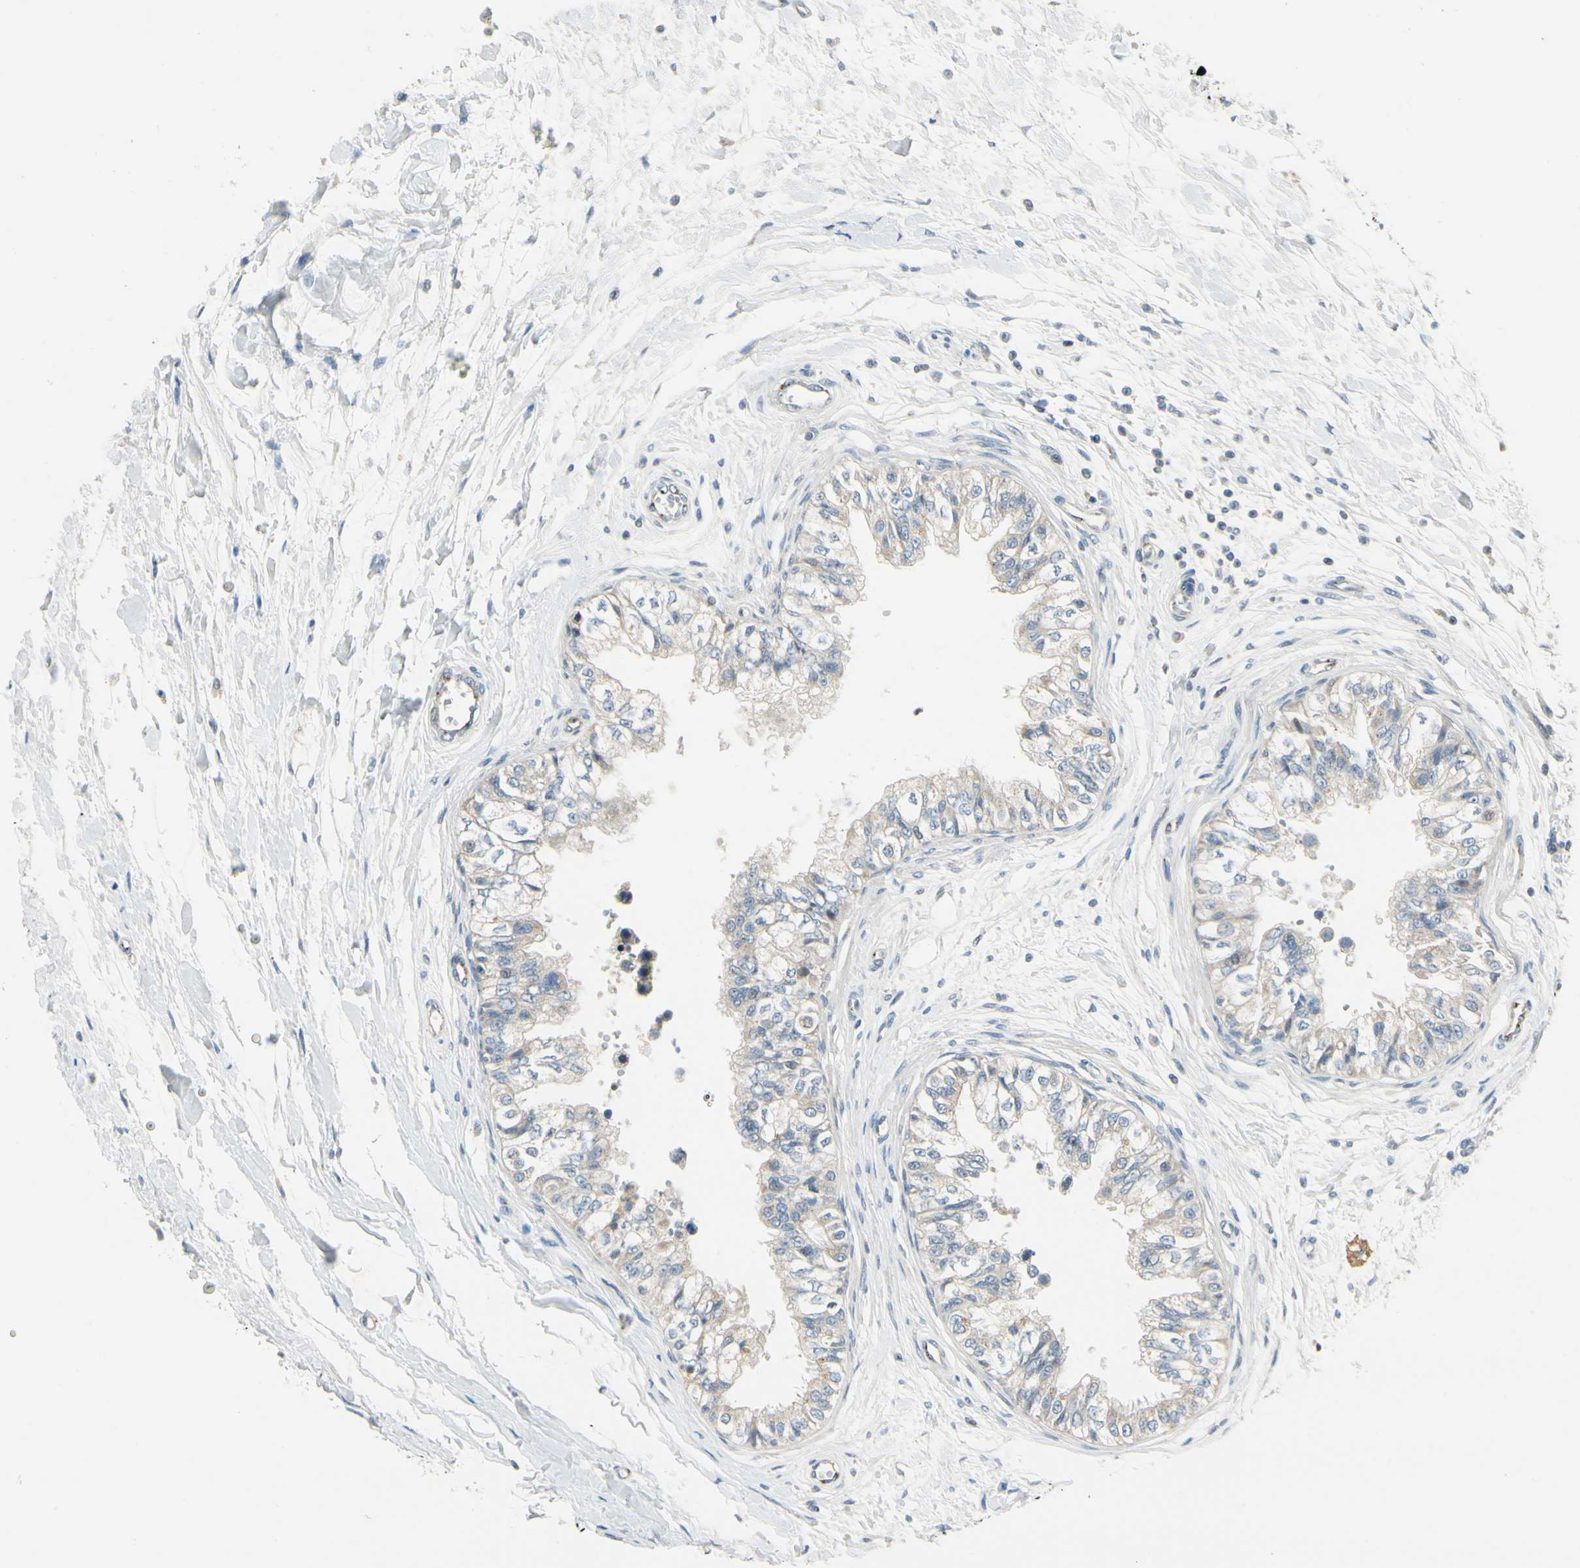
{"staining": {"intensity": "weak", "quantity": "<25%", "location": "cytoplasmic/membranous"}, "tissue": "epididymis", "cell_type": "Glandular cells", "image_type": "normal", "snomed": [{"axis": "morphology", "description": "Normal tissue, NOS"}, {"axis": "morphology", "description": "Adenocarcinoma, metastatic, NOS"}, {"axis": "topography", "description": "Testis"}, {"axis": "topography", "description": "Epididymis"}], "caption": "Immunohistochemical staining of benign epididymis shows no significant expression in glandular cells. Nuclei are stained in blue.", "gene": "MANSC1", "patient": {"sex": "male", "age": 26}}